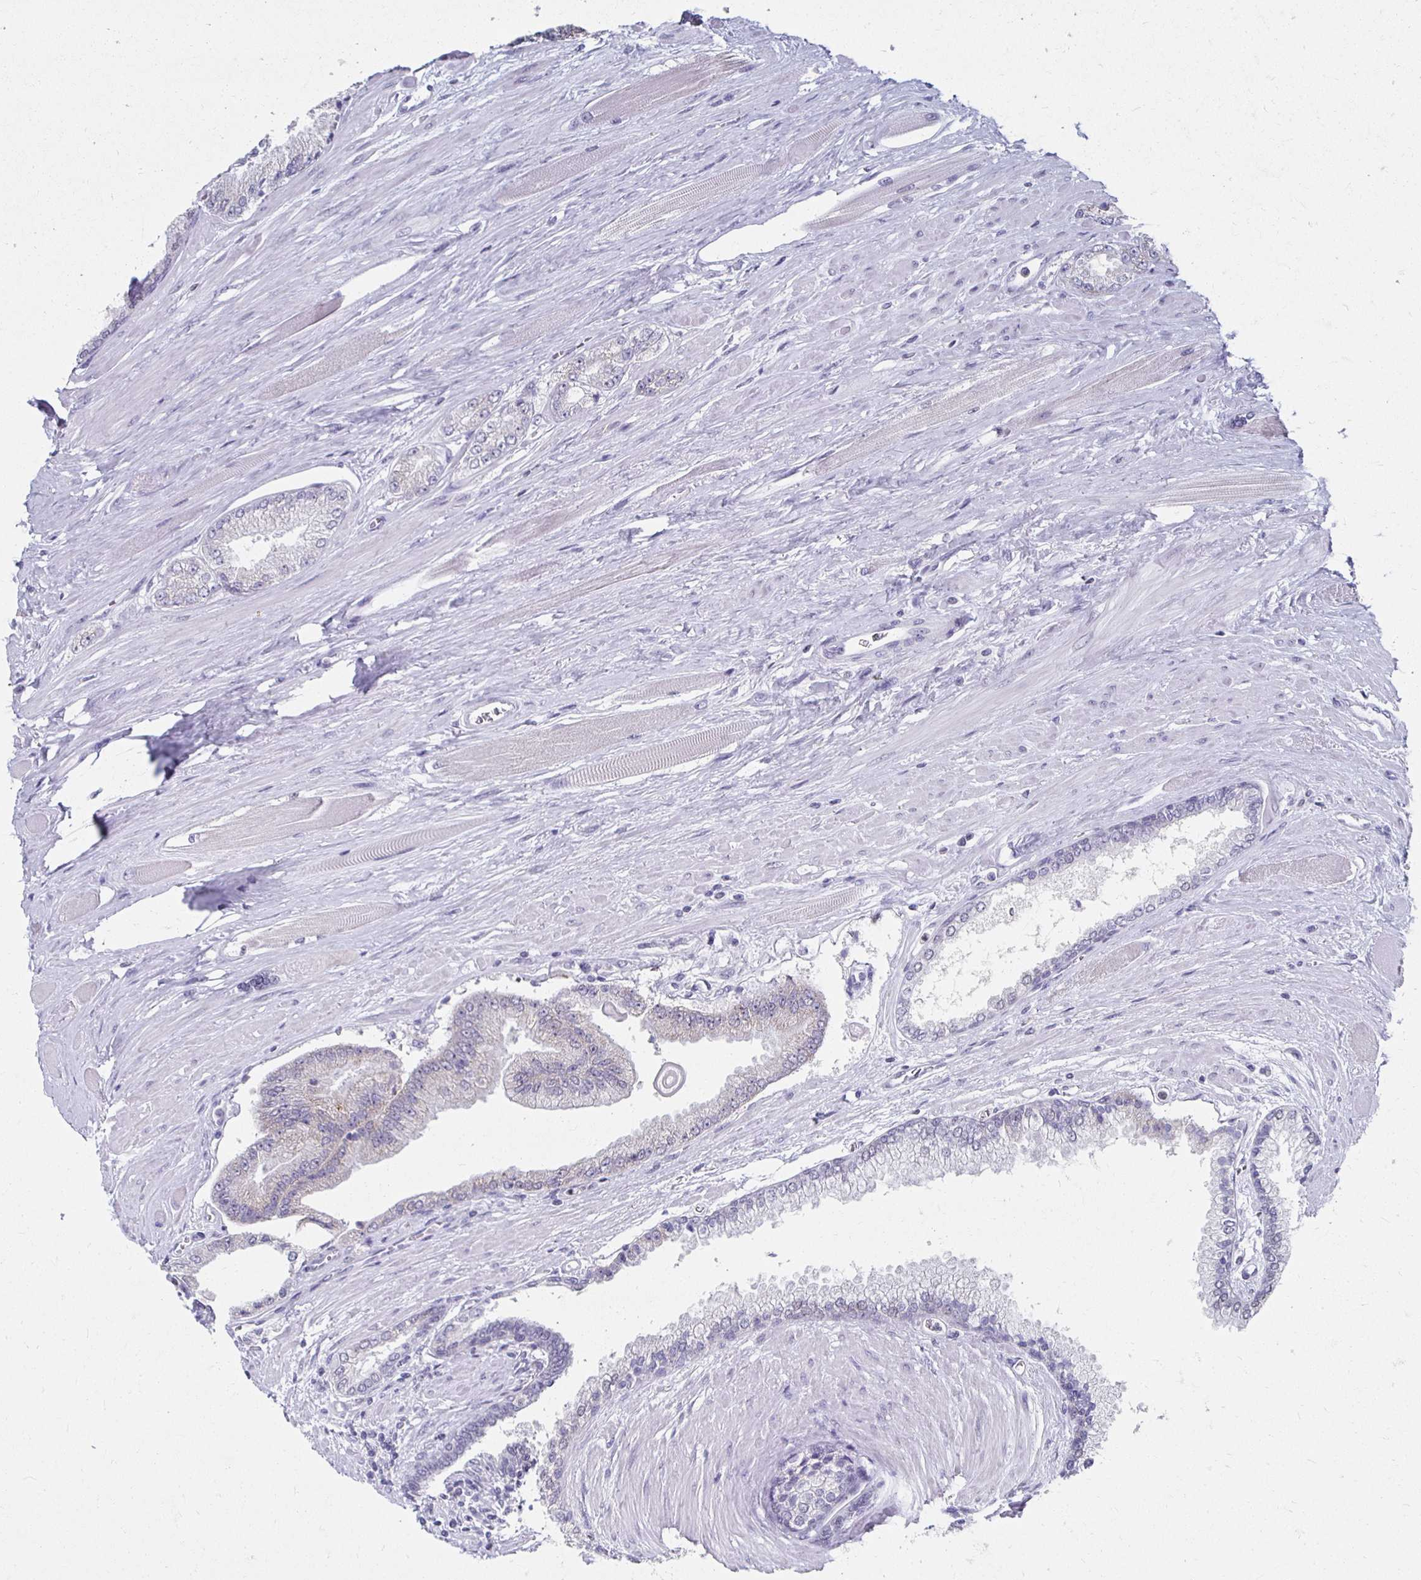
{"staining": {"intensity": "negative", "quantity": "none", "location": "none"}, "tissue": "prostate cancer", "cell_type": "Tumor cells", "image_type": "cancer", "snomed": [{"axis": "morphology", "description": "Adenocarcinoma, Low grade"}, {"axis": "topography", "description": "Prostate"}], "caption": "DAB immunohistochemical staining of prostate cancer (adenocarcinoma (low-grade)) exhibits no significant positivity in tumor cells.", "gene": "NOCT", "patient": {"sex": "male", "age": 67}}